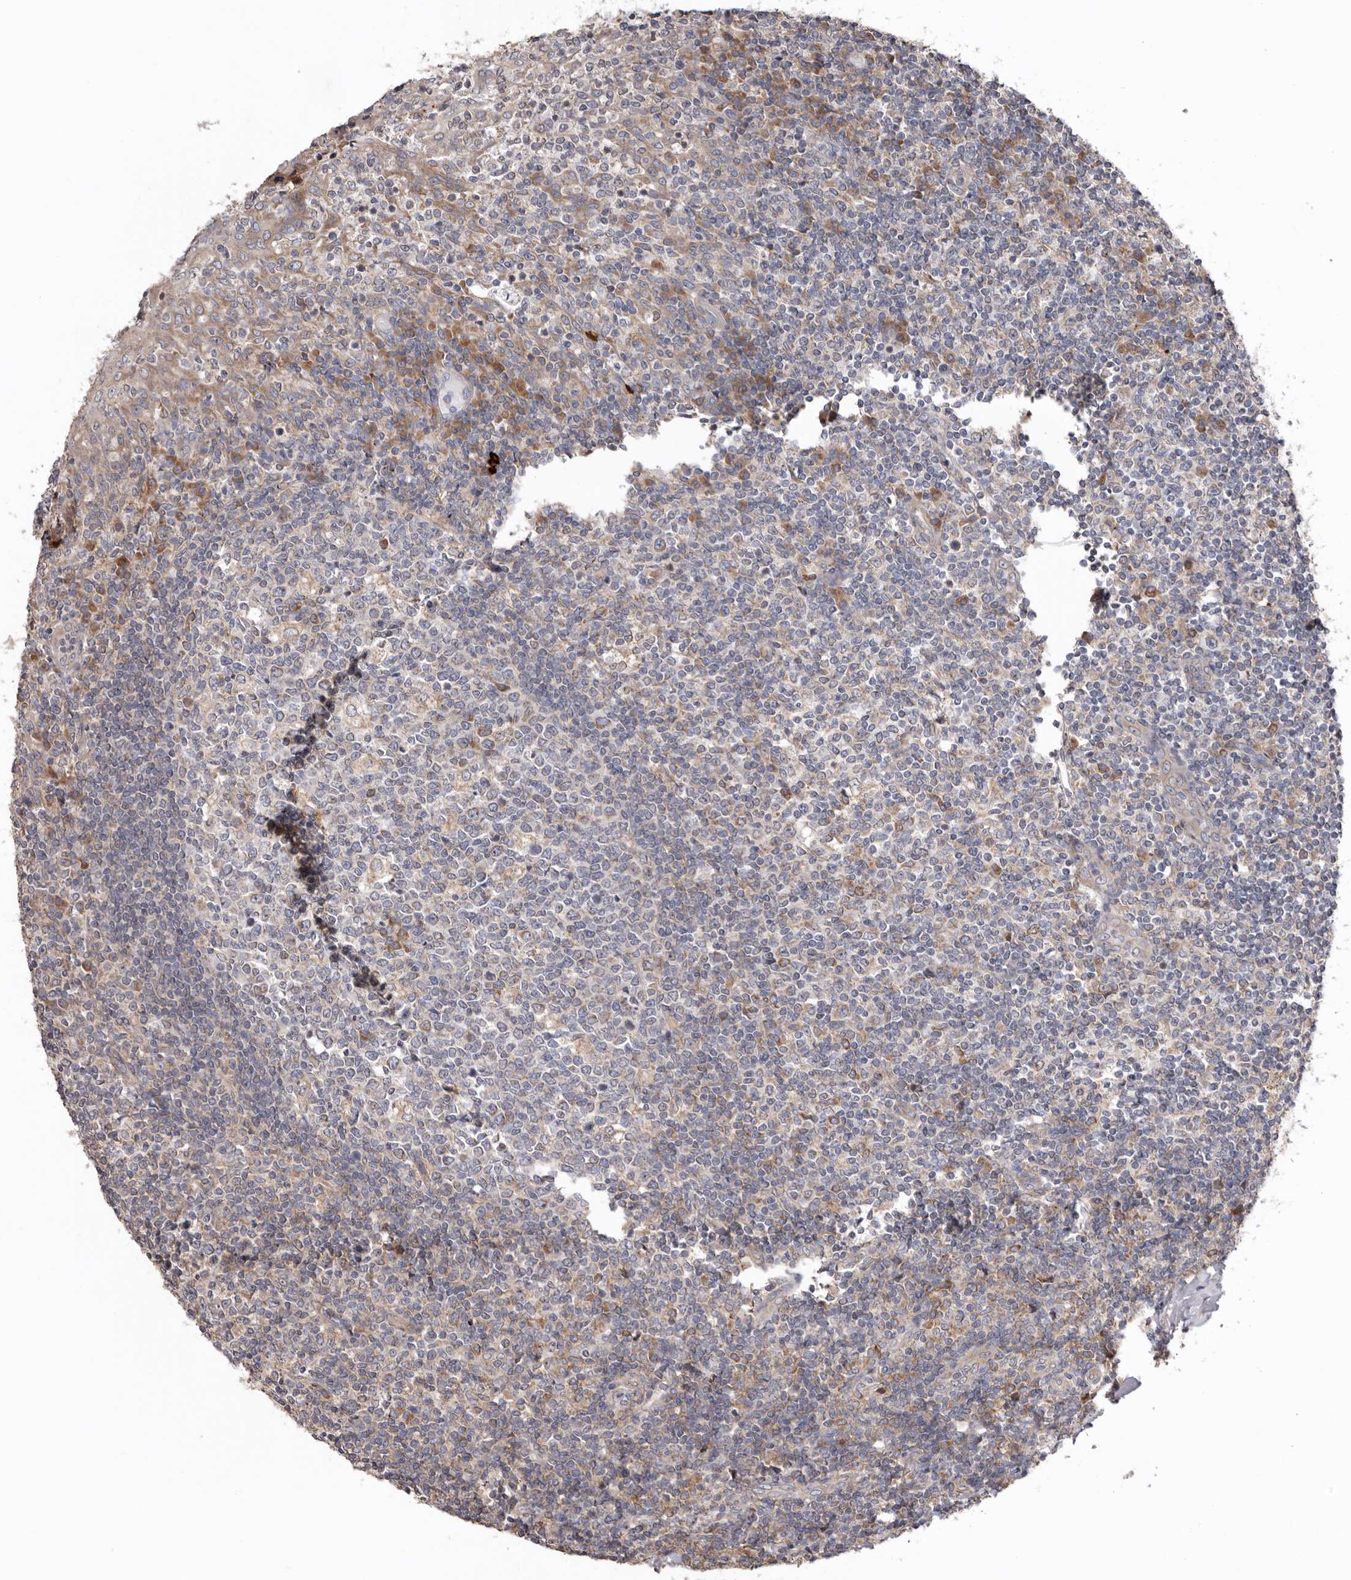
{"staining": {"intensity": "weak", "quantity": "<25%", "location": "cytoplasmic/membranous"}, "tissue": "tonsil", "cell_type": "Germinal center cells", "image_type": "normal", "snomed": [{"axis": "morphology", "description": "Normal tissue, NOS"}, {"axis": "topography", "description": "Tonsil"}], "caption": "Immunohistochemical staining of benign human tonsil shows no significant expression in germinal center cells.", "gene": "TMUB1", "patient": {"sex": "female", "age": 19}}